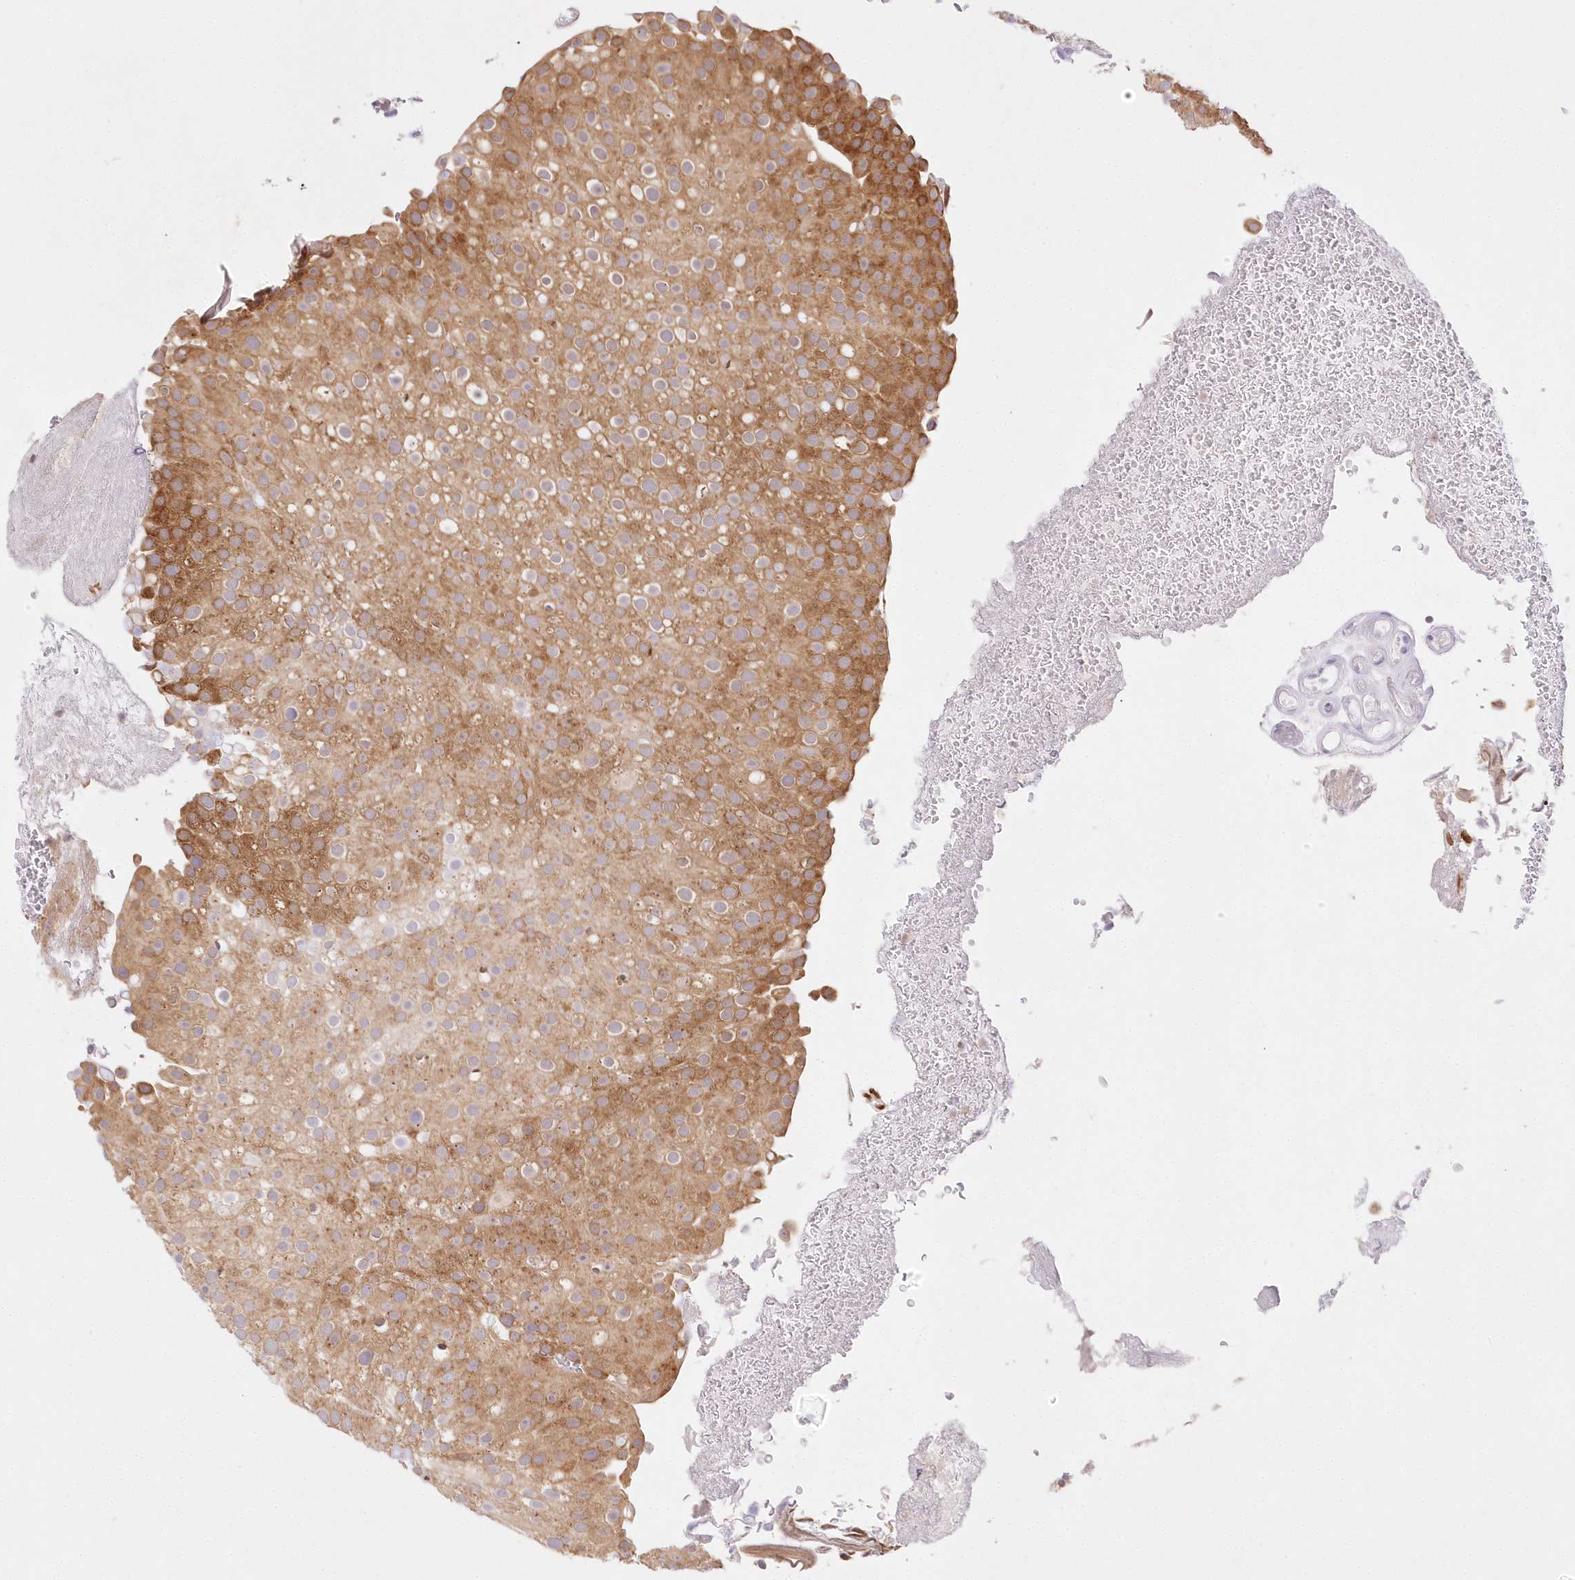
{"staining": {"intensity": "moderate", "quantity": ">75%", "location": "cytoplasmic/membranous"}, "tissue": "urothelial cancer", "cell_type": "Tumor cells", "image_type": "cancer", "snomed": [{"axis": "morphology", "description": "Urothelial carcinoma, Low grade"}, {"axis": "topography", "description": "Urinary bladder"}], "caption": "Human urothelial cancer stained with a protein marker demonstrates moderate staining in tumor cells.", "gene": "RNPEP", "patient": {"sex": "male", "age": 78}}